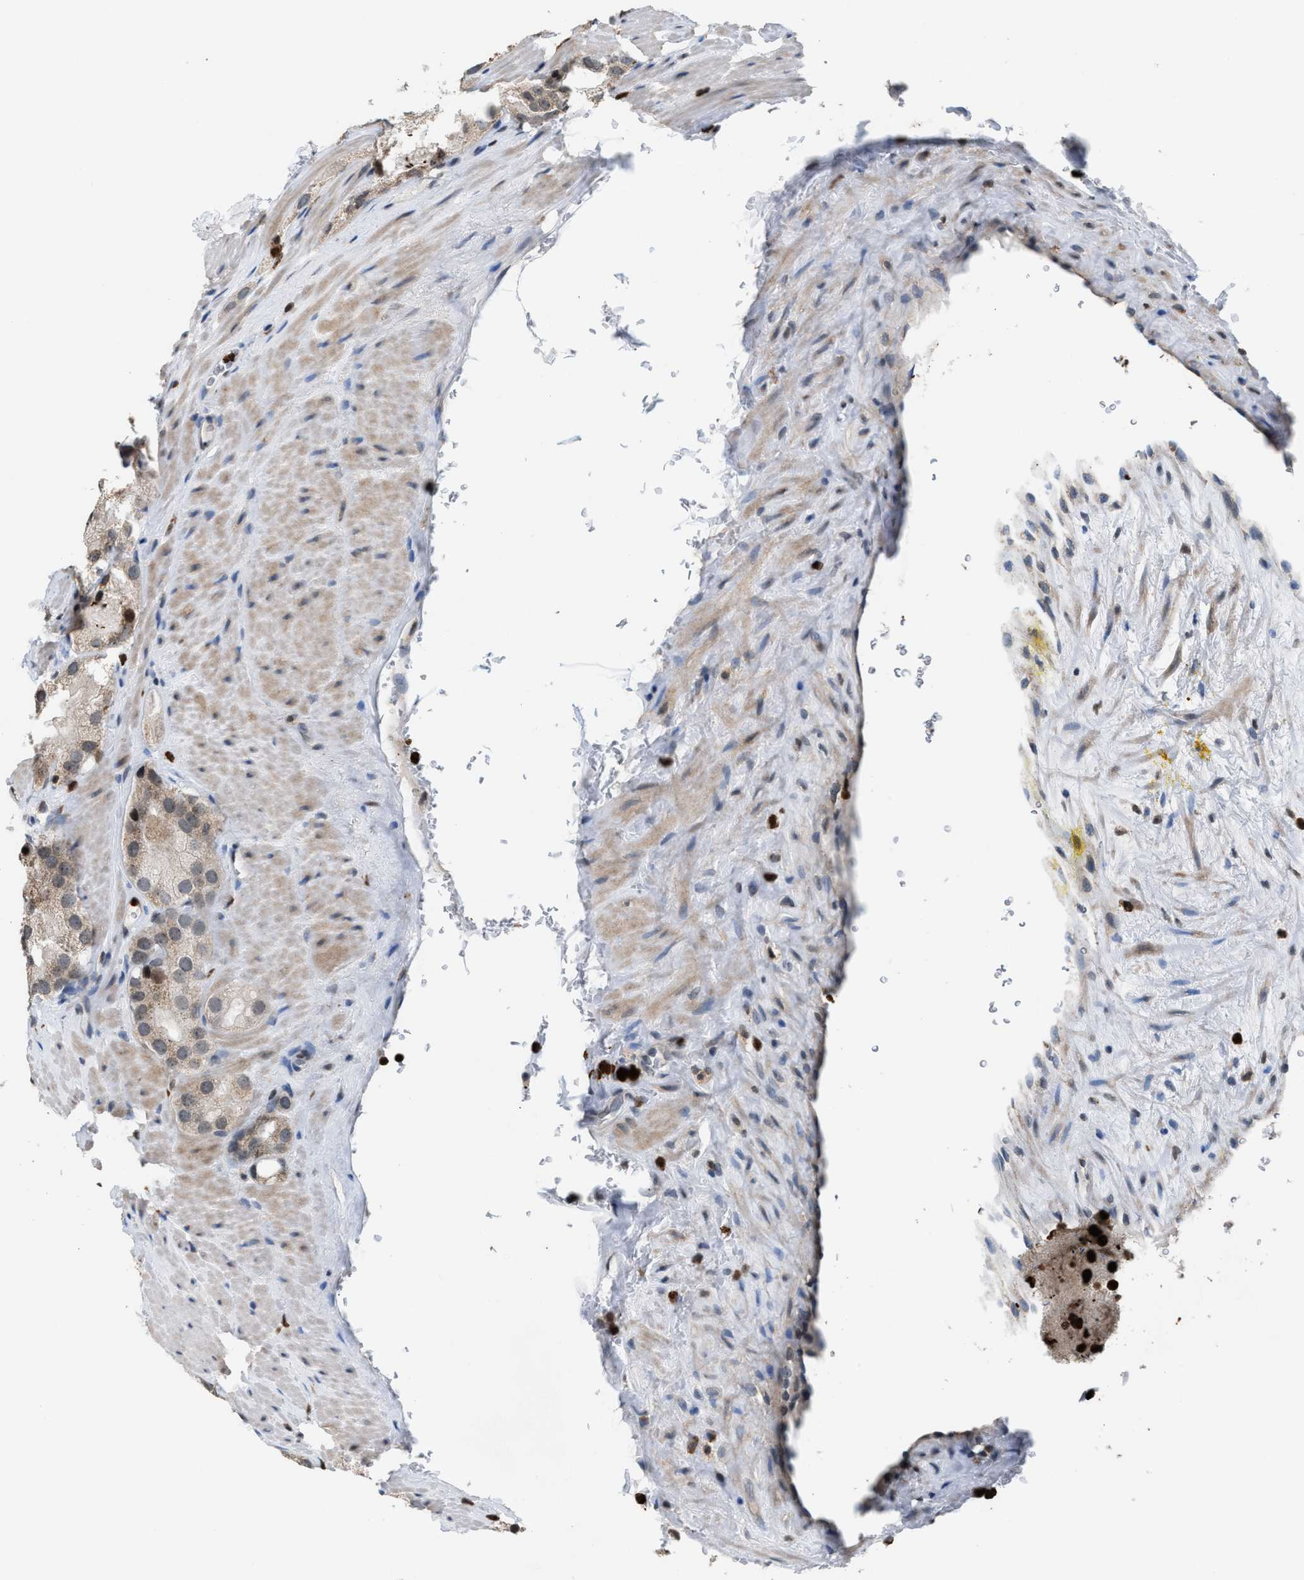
{"staining": {"intensity": "weak", "quantity": ">75%", "location": "cytoplasmic/membranous"}, "tissue": "prostate cancer", "cell_type": "Tumor cells", "image_type": "cancer", "snomed": [{"axis": "morphology", "description": "Adenocarcinoma, High grade"}, {"axis": "topography", "description": "Prostate"}], "caption": "Prostate cancer (adenocarcinoma (high-grade)) stained with DAB IHC exhibits low levels of weak cytoplasmic/membranous expression in approximately >75% of tumor cells.", "gene": "PRUNE2", "patient": {"sex": "male", "age": 63}}